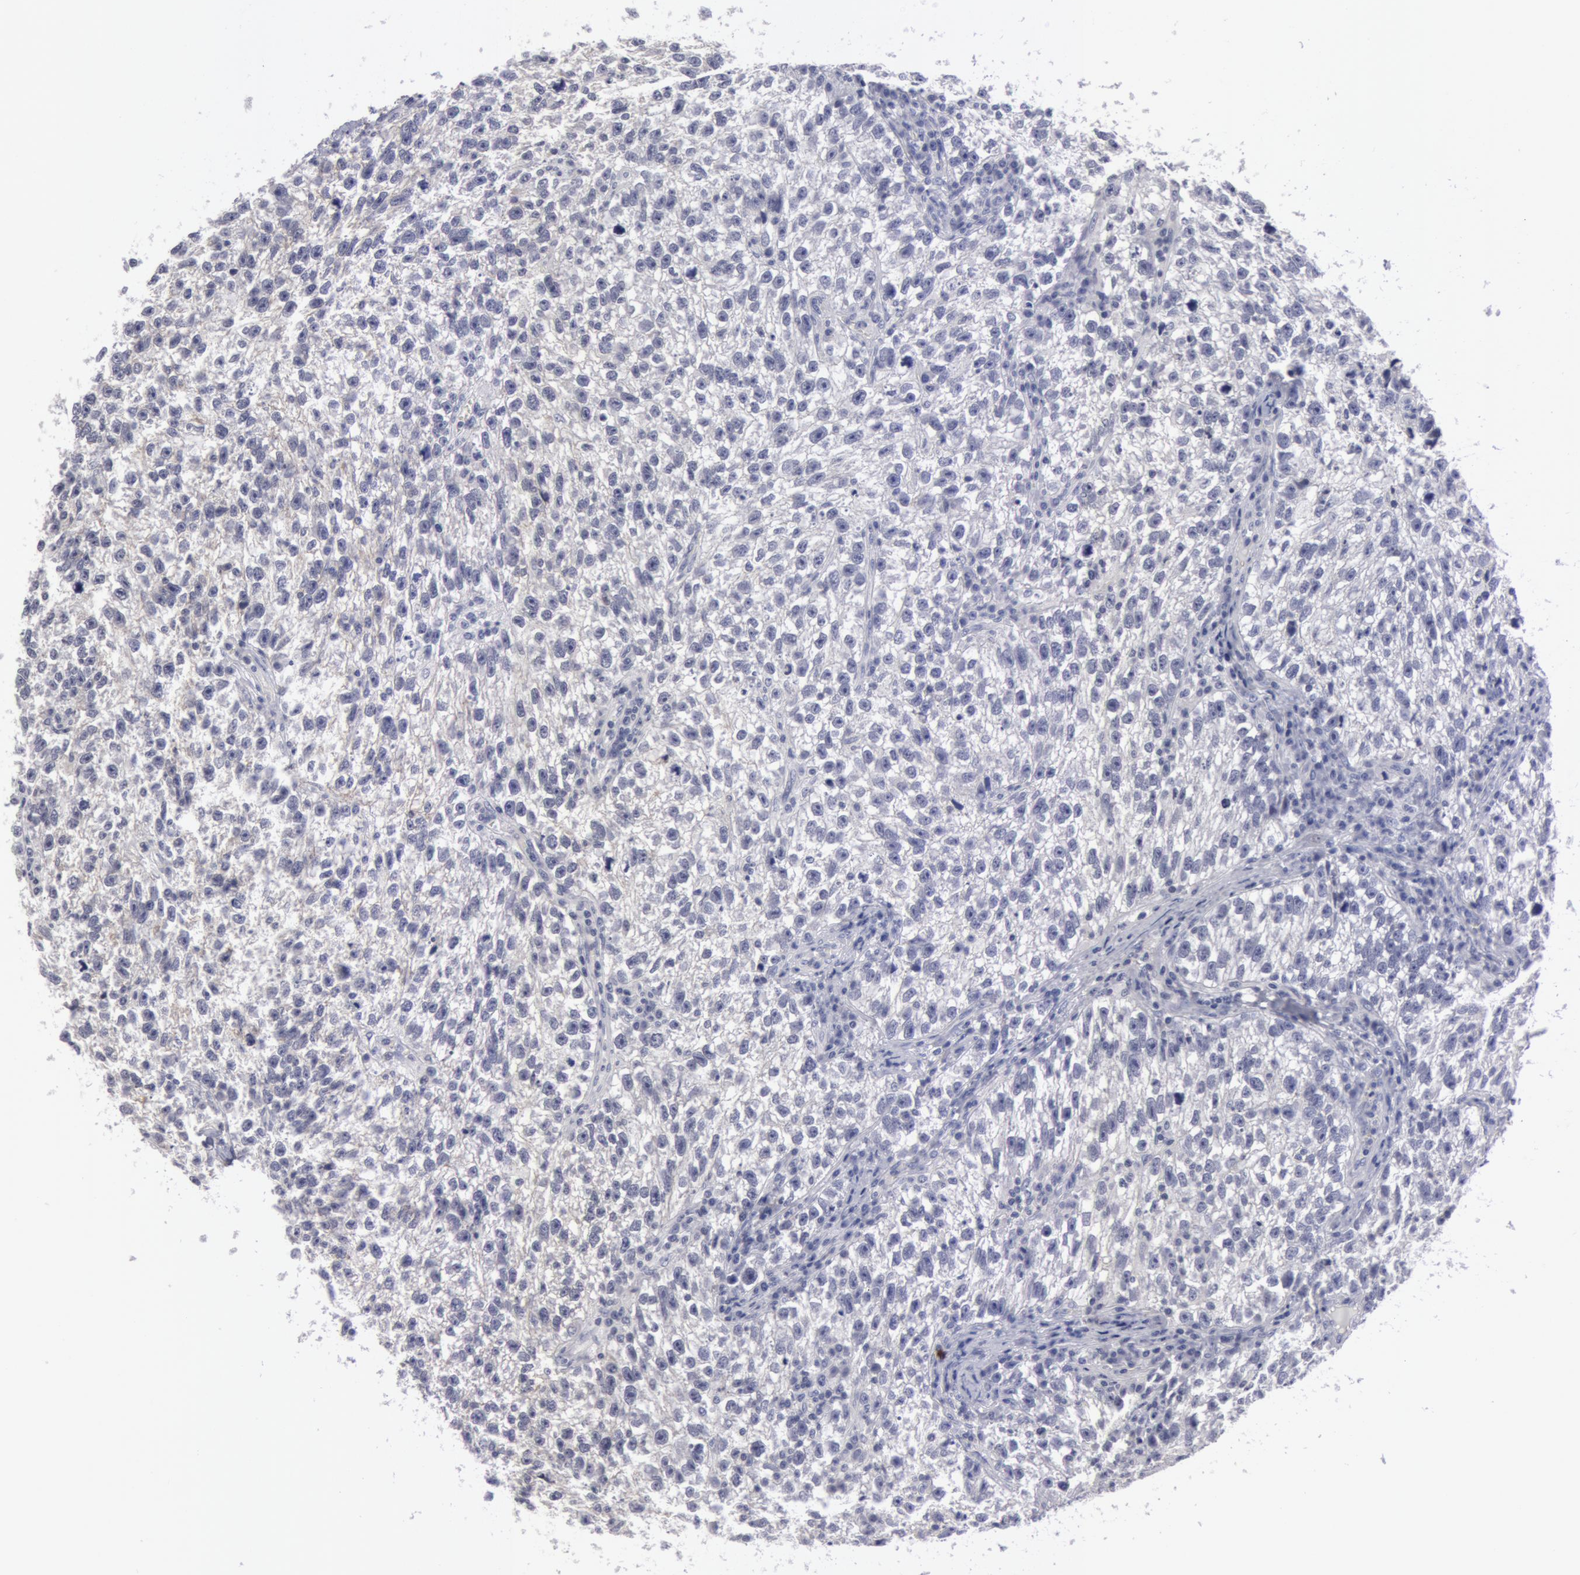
{"staining": {"intensity": "negative", "quantity": "none", "location": "none"}, "tissue": "testis cancer", "cell_type": "Tumor cells", "image_type": "cancer", "snomed": [{"axis": "morphology", "description": "Seminoma, NOS"}, {"axis": "topography", "description": "Testis"}], "caption": "This is a image of immunohistochemistry (IHC) staining of testis cancer, which shows no expression in tumor cells. Nuclei are stained in blue.", "gene": "NLGN4X", "patient": {"sex": "male", "age": 38}}